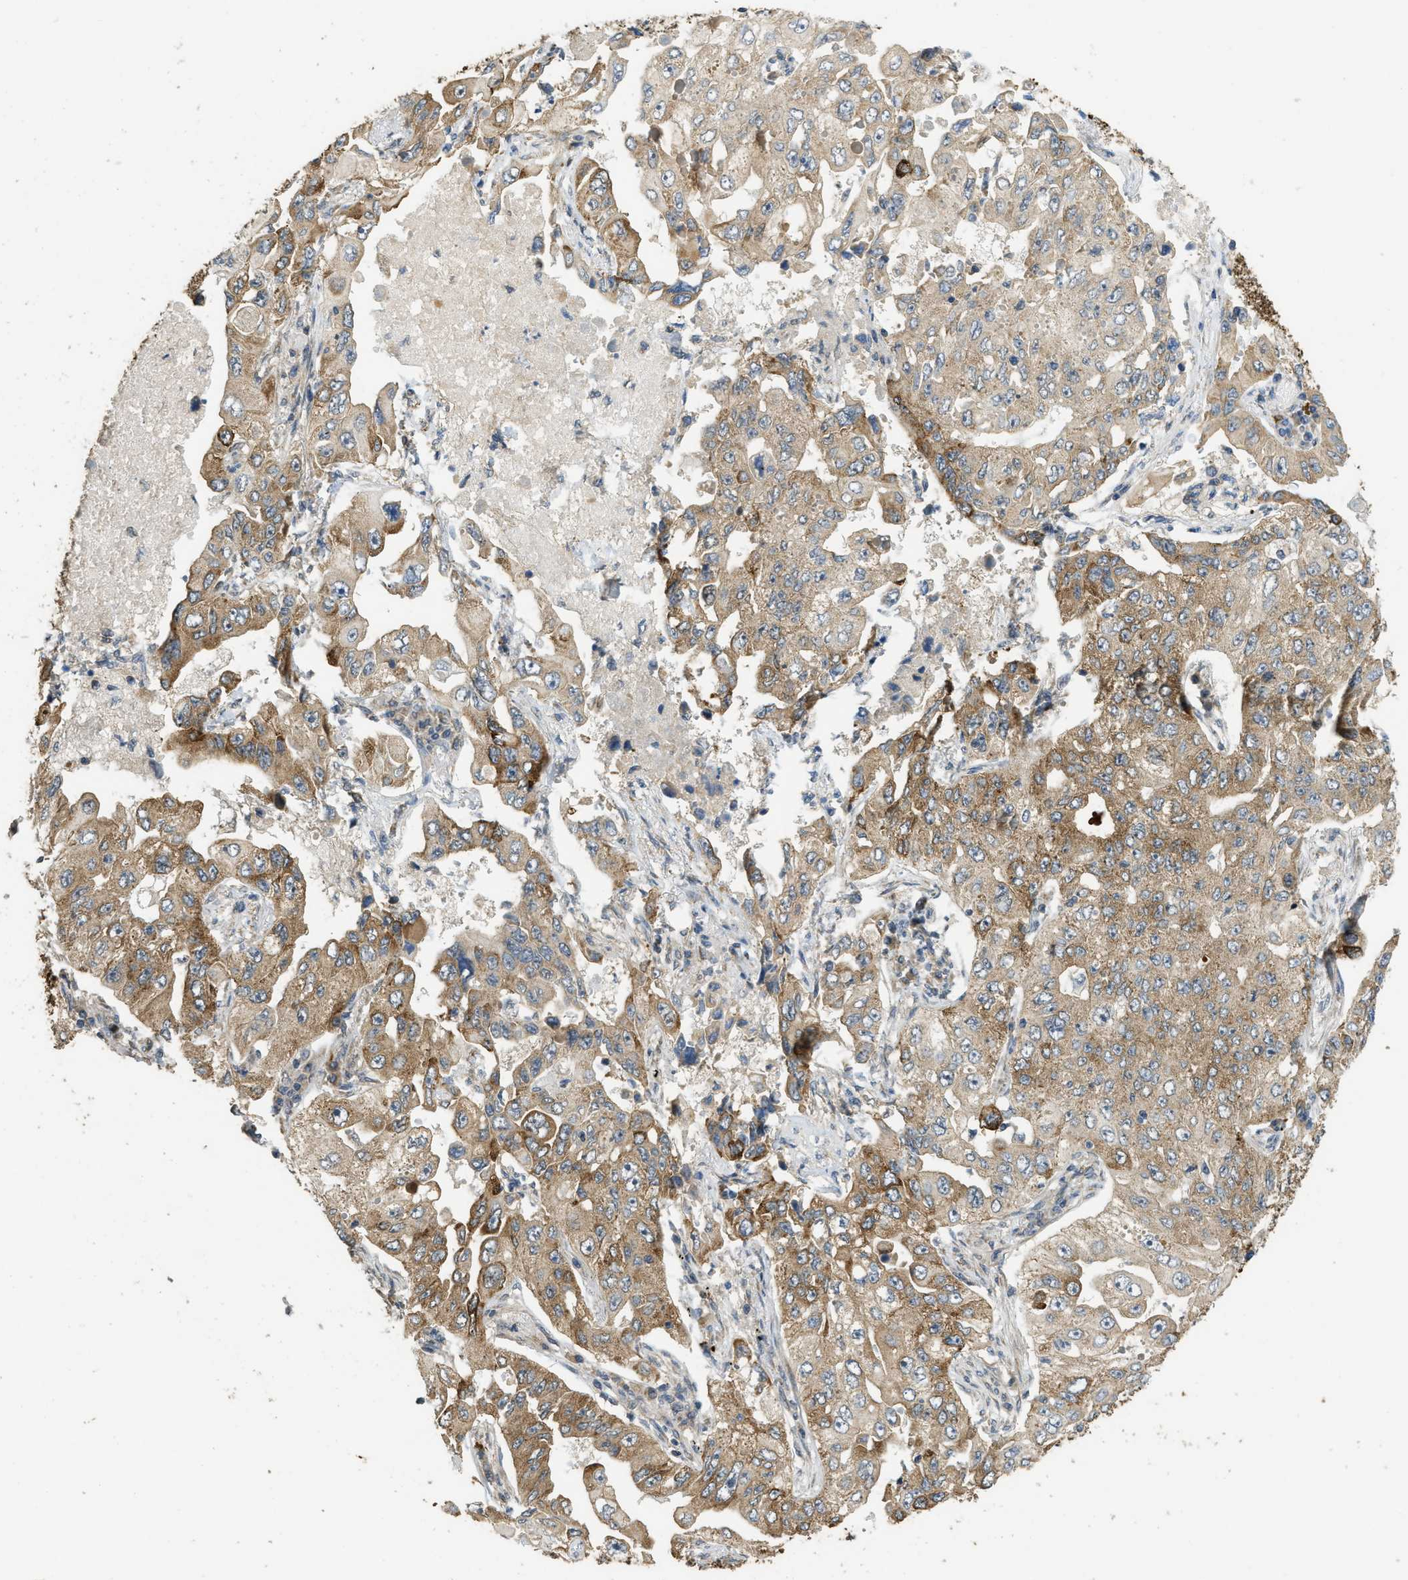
{"staining": {"intensity": "moderate", "quantity": "25%-75%", "location": "cytoplasmic/membranous"}, "tissue": "lung cancer", "cell_type": "Tumor cells", "image_type": "cancer", "snomed": [{"axis": "morphology", "description": "Adenocarcinoma, NOS"}, {"axis": "topography", "description": "Lung"}], "caption": "Immunohistochemistry photomicrograph of lung adenocarcinoma stained for a protein (brown), which displays medium levels of moderate cytoplasmic/membranous expression in approximately 25%-75% of tumor cells.", "gene": "IGF2BP2", "patient": {"sex": "male", "age": 84}}